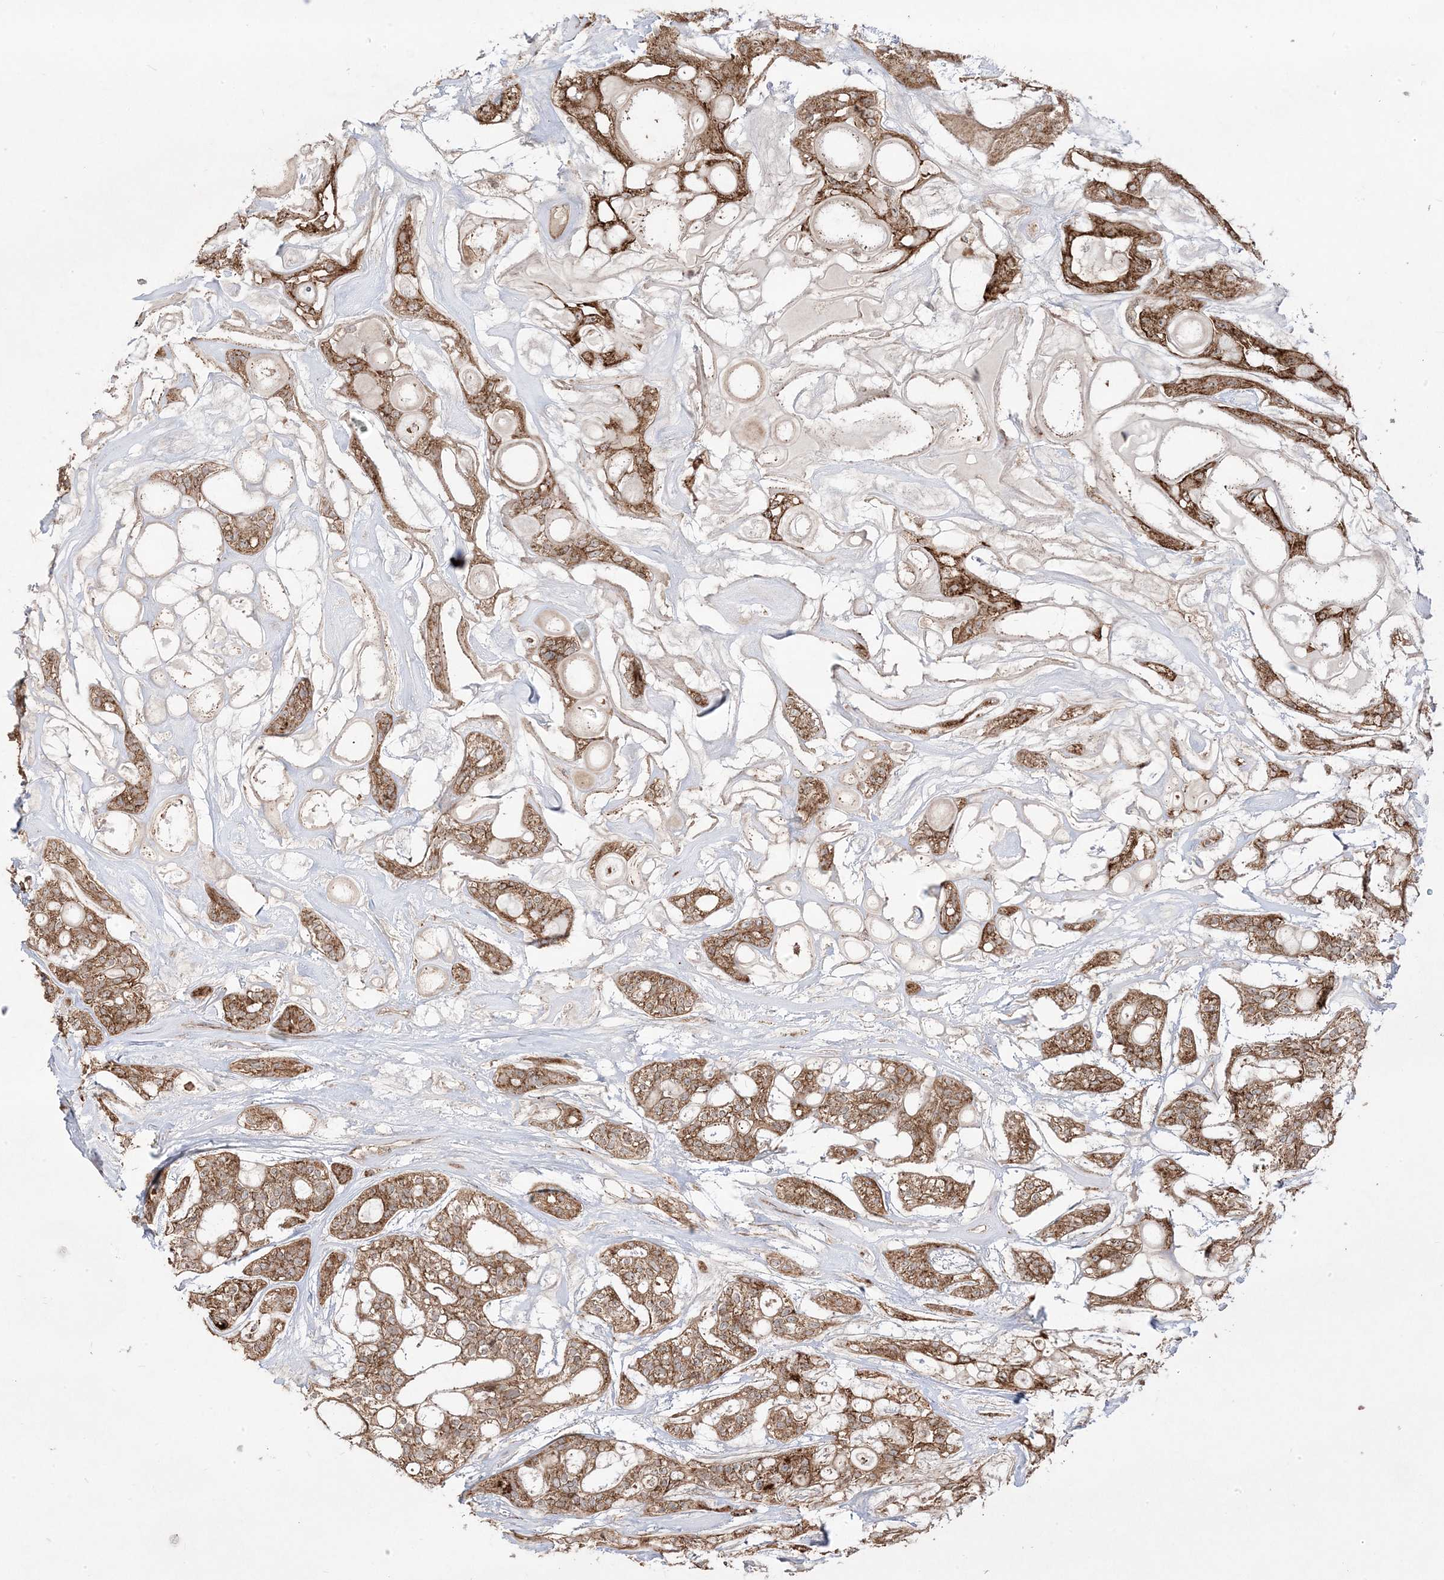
{"staining": {"intensity": "moderate", "quantity": ">75%", "location": "cytoplasmic/membranous"}, "tissue": "head and neck cancer", "cell_type": "Tumor cells", "image_type": "cancer", "snomed": [{"axis": "morphology", "description": "Adenocarcinoma, NOS"}, {"axis": "topography", "description": "Head-Neck"}], "caption": "Immunohistochemical staining of head and neck cancer reveals medium levels of moderate cytoplasmic/membranous protein positivity in about >75% of tumor cells.", "gene": "CLUAP1", "patient": {"sex": "male", "age": 66}}